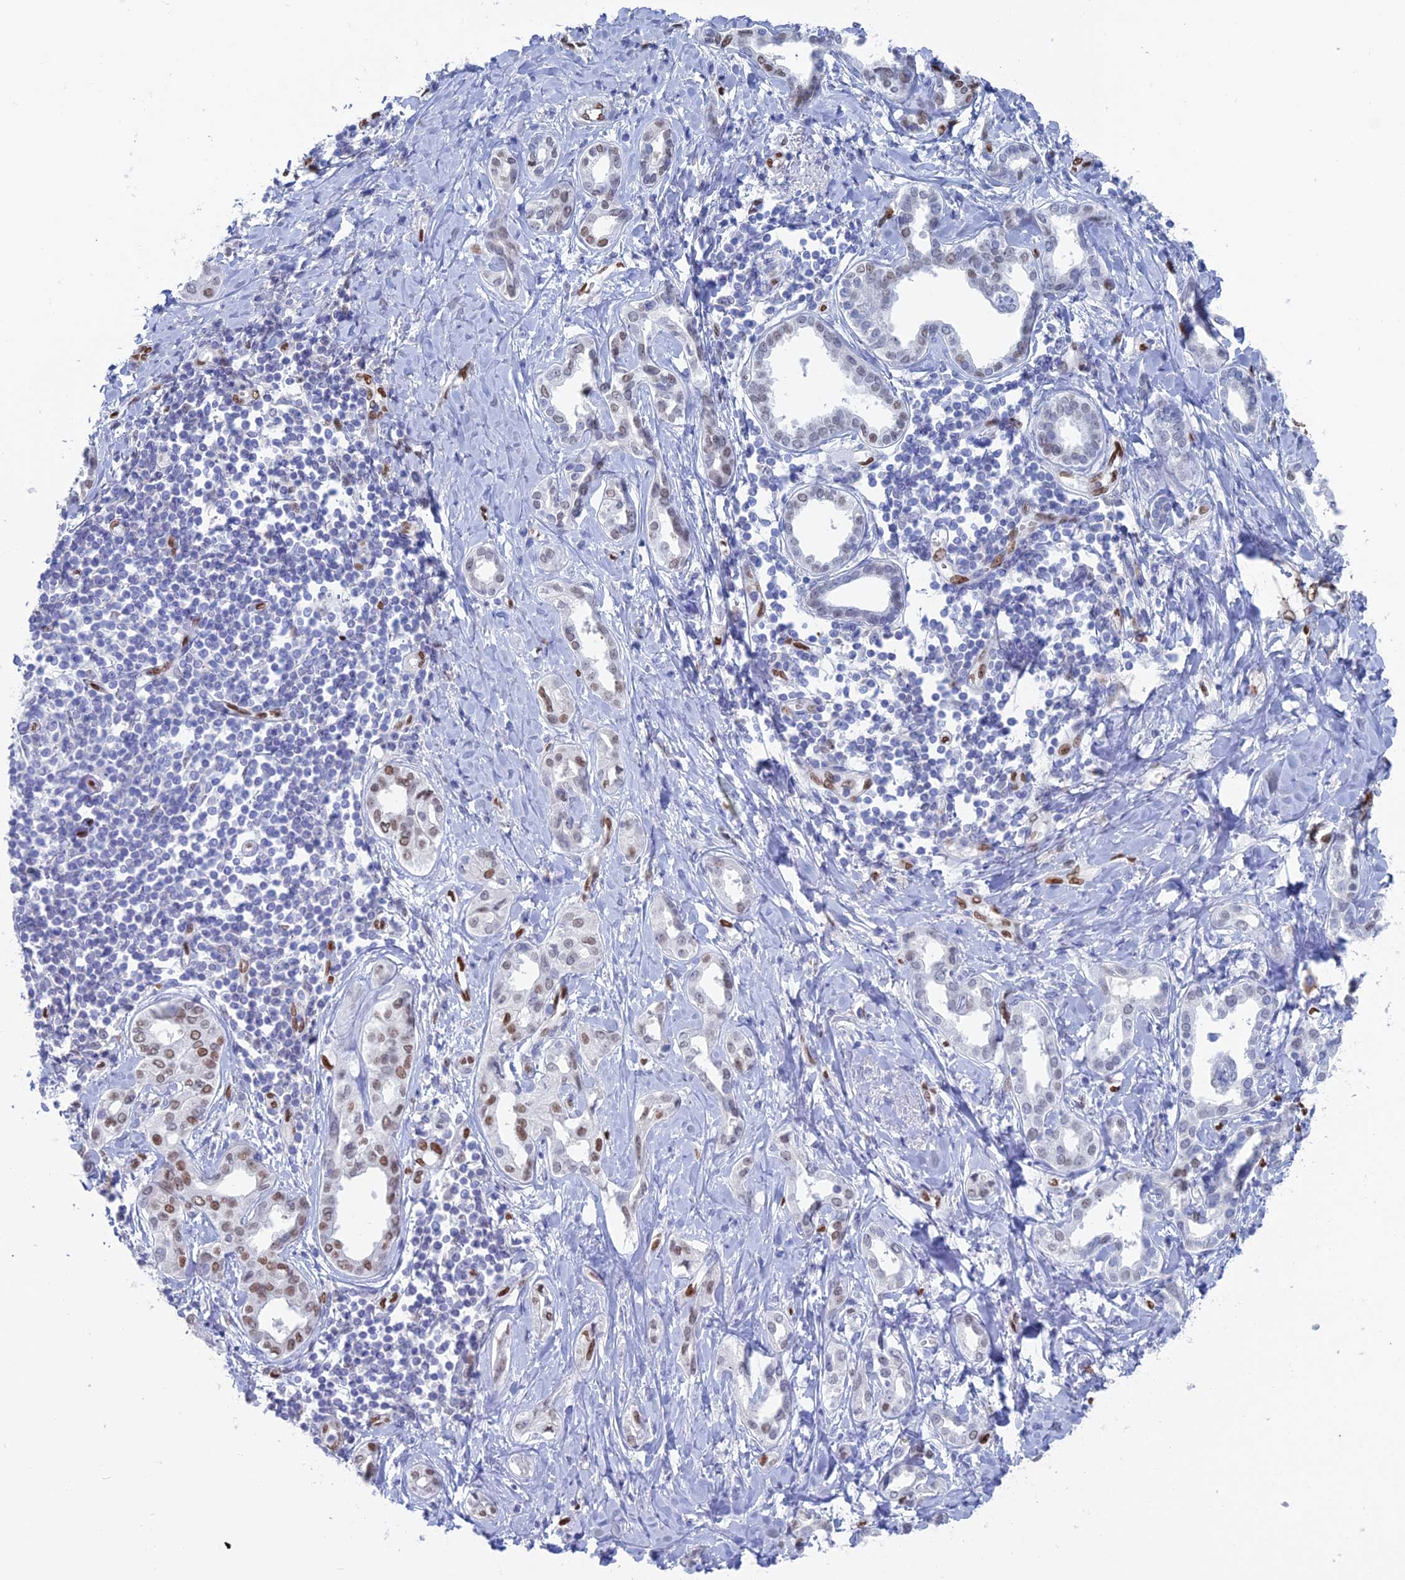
{"staining": {"intensity": "moderate", "quantity": "25%-75%", "location": "nuclear"}, "tissue": "liver cancer", "cell_type": "Tumor cells", "image_type": "cancer", "snomed": [{"axis": "morphology", "description": "Cholangiocarcinoma"}, {"axis": "topography", "description": "Liver"}], "caption": "A brown stain labels moderate nuclear expression of a protein in liver cancer tumor cells.", "gene": "NOL4L", "patient": {"sex": "female", "age": 77}}